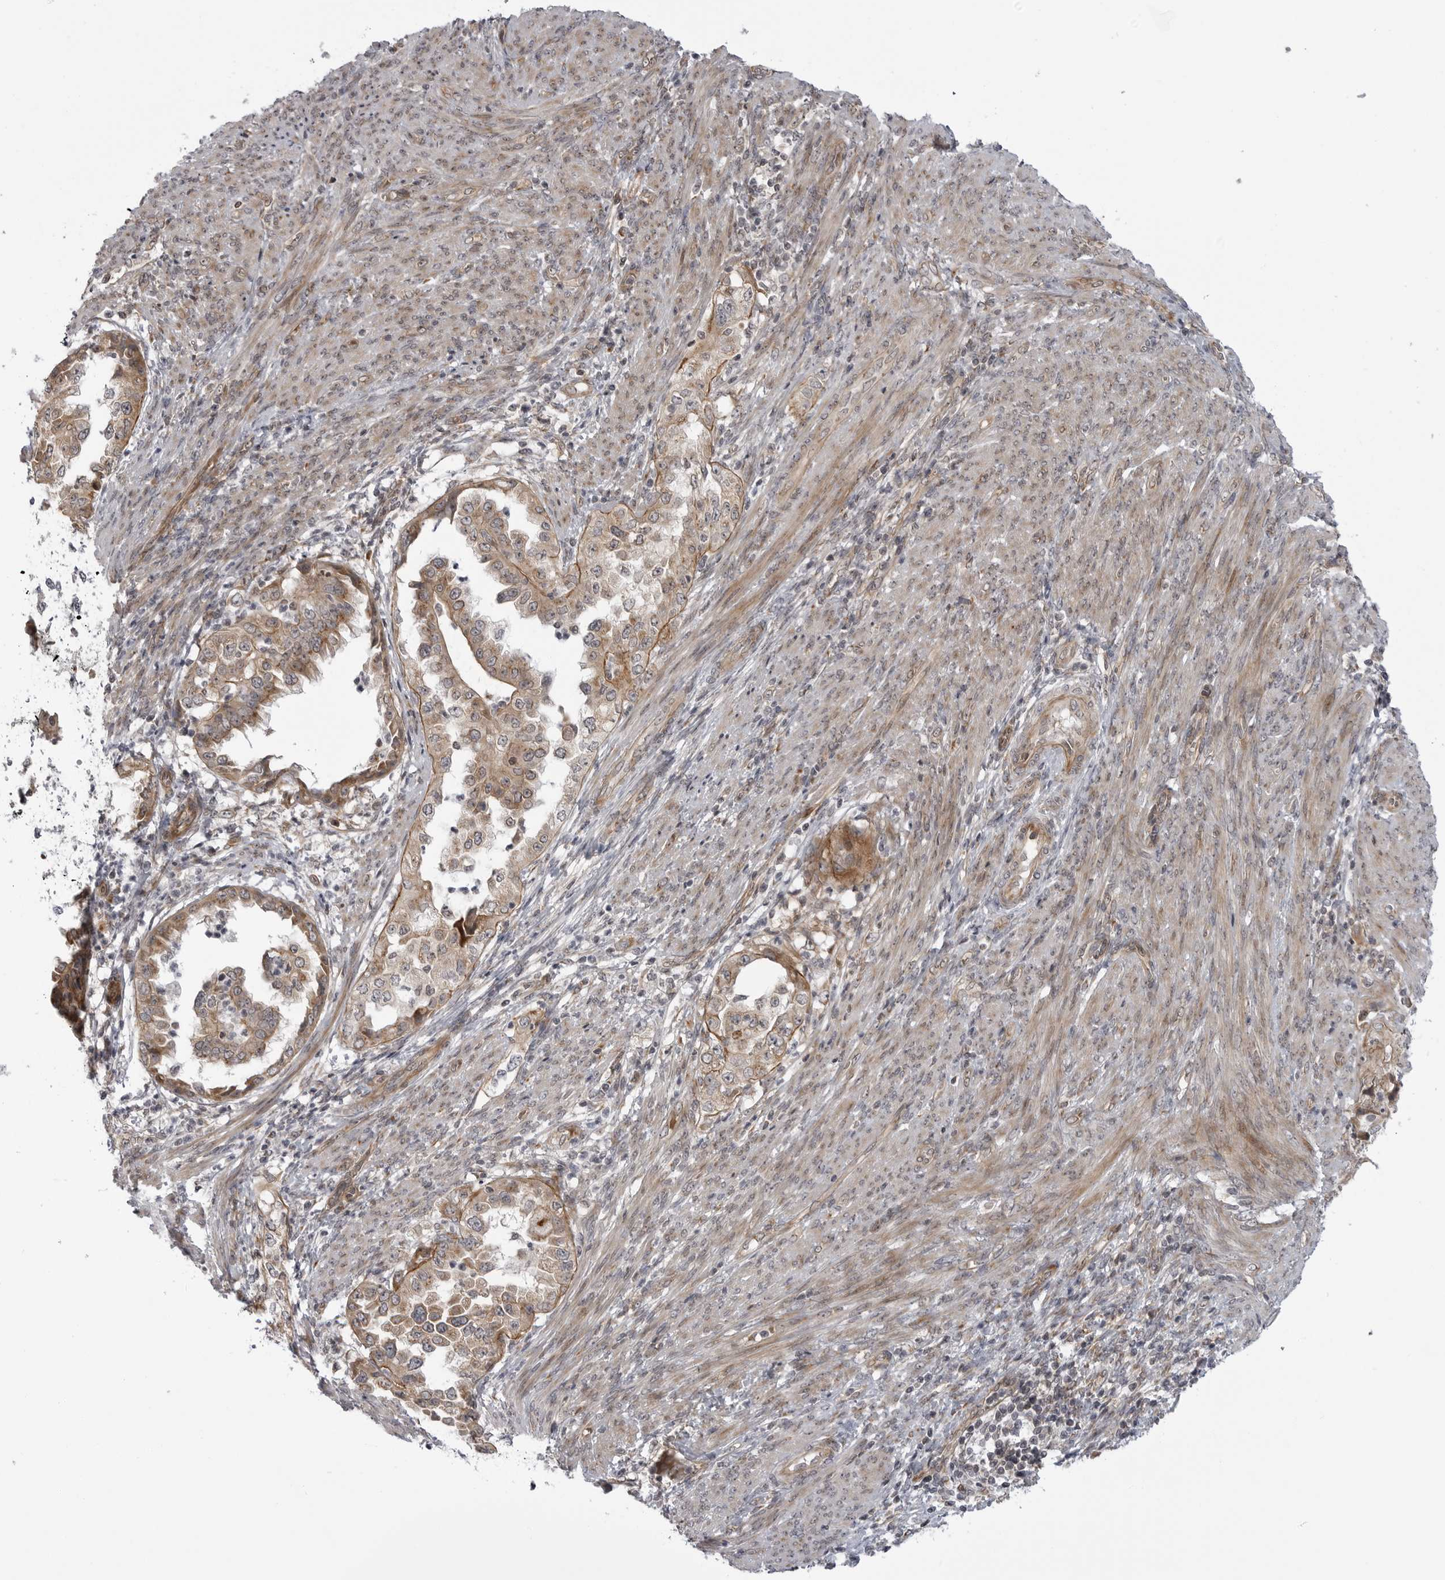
{"staining": {"intensity": "moderate", "quantity": ">75%", "location": "cytoplasmic/membranous"}, "tissue": "endometrial cancer", "cell_type": "Tumor cells", "image_type": "cancer", "snomed": [{"axis": "morphology", "description": "Adenocarcinoma, NOS"}, {"axis": "topography", "description": "Endometrium"}], "caption": "Immunohistochemical staining of human endometrial cancer displays moderate cytoplasmic/membranous protein staining in about >75% of tumor cells.", "gene": "LRRC45", "patient": {"sex": "female", "age": 85}}